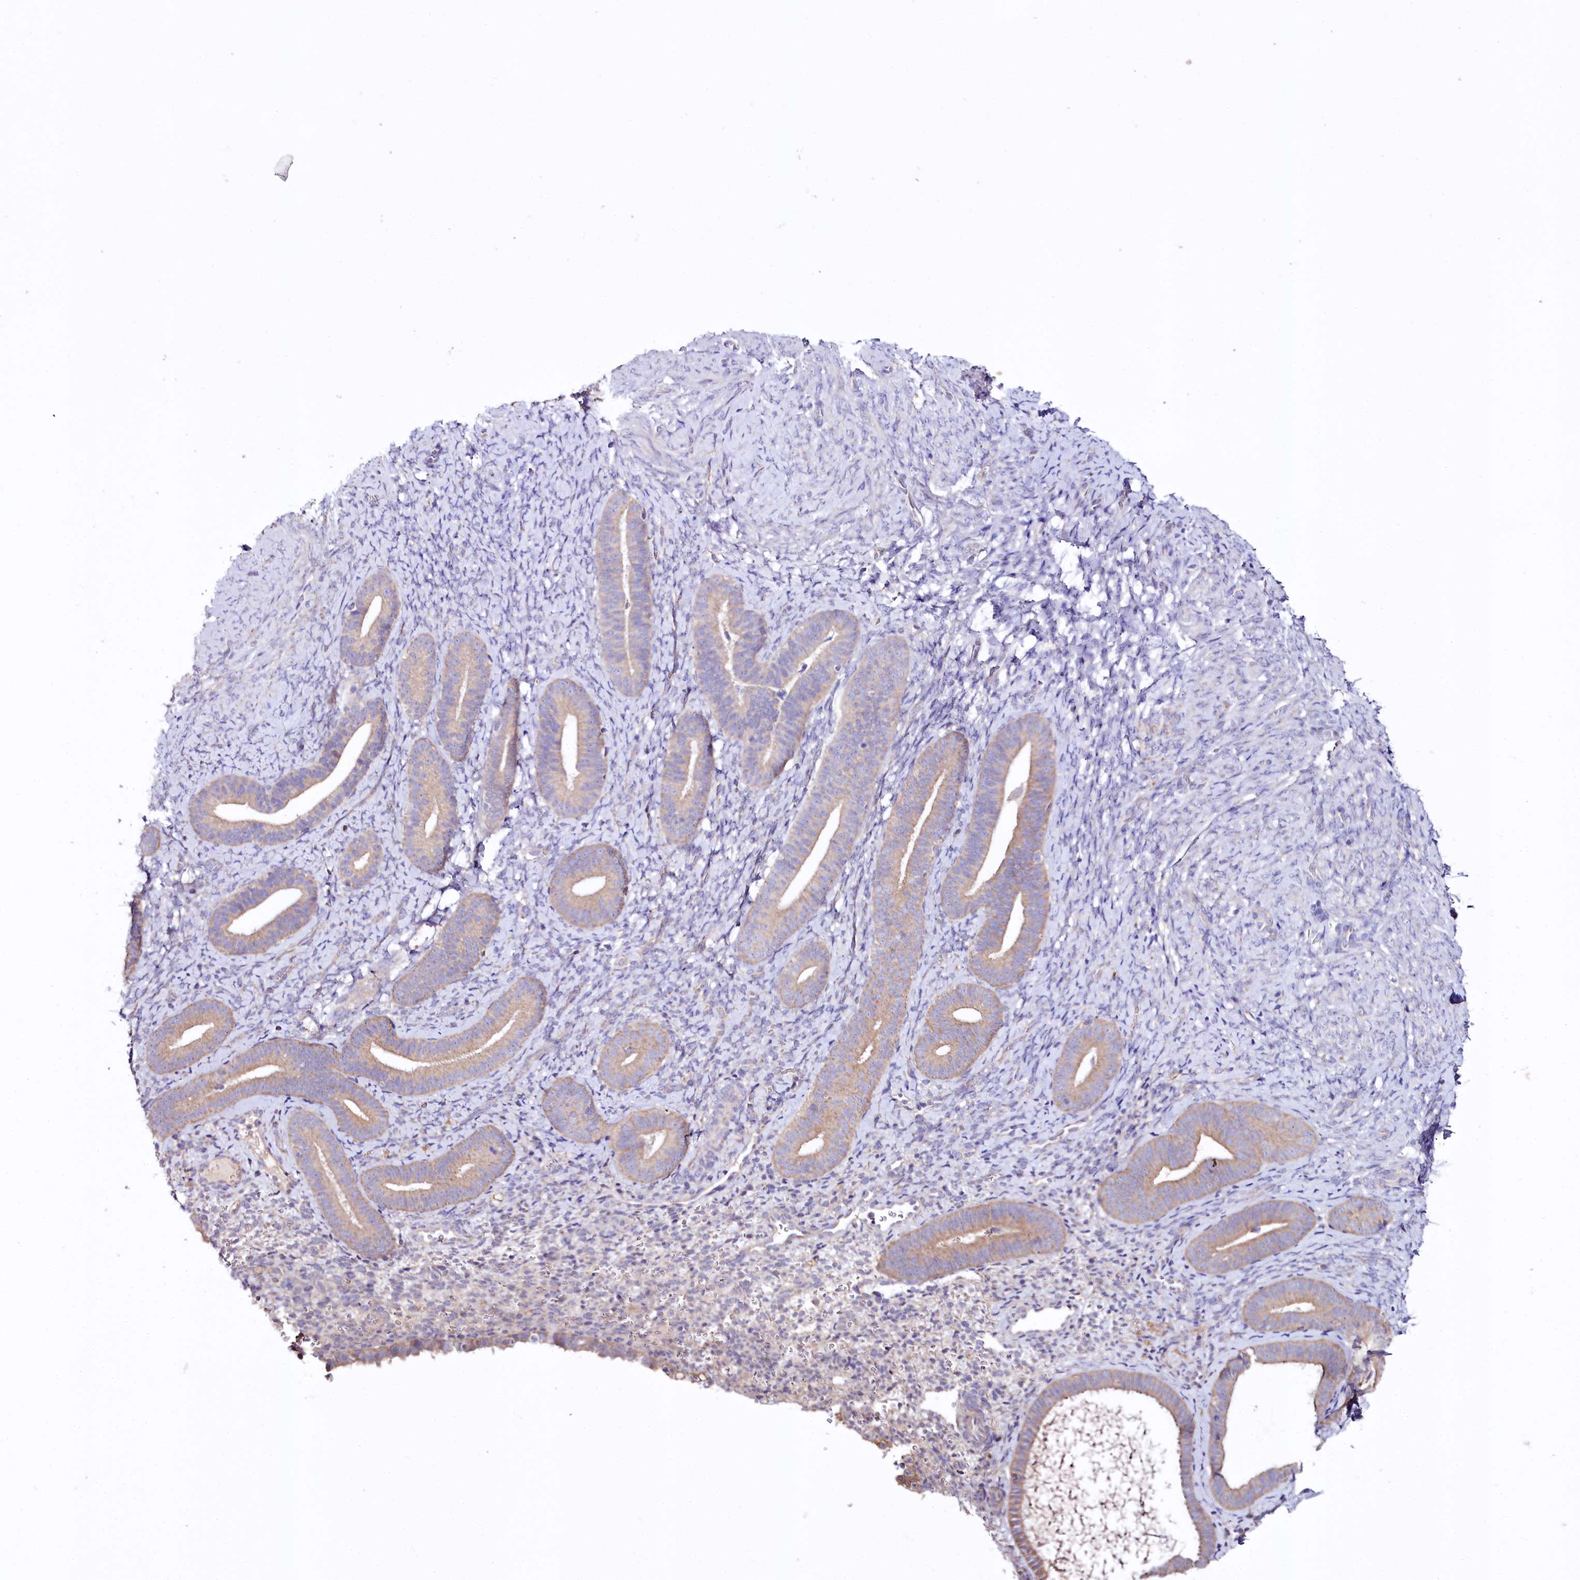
{"staining": {"intensity": "negative", "quantity": "none", "location": "none"}, "tissue": "endometrium", "cell_type": "Cells in endometrial stroma", "image_type": "normal", "snomed": [{"axis": "morphology", "description": "Normal tissue, NOS"}, {"axis": "topography", "description": "Endometrium"}], "caption": "The micrograph reveals no staining of cells in endometrial stroma in benign endometrium.", "gene": "ZNF45", "patient": {"sex": "female", "age": 65}}